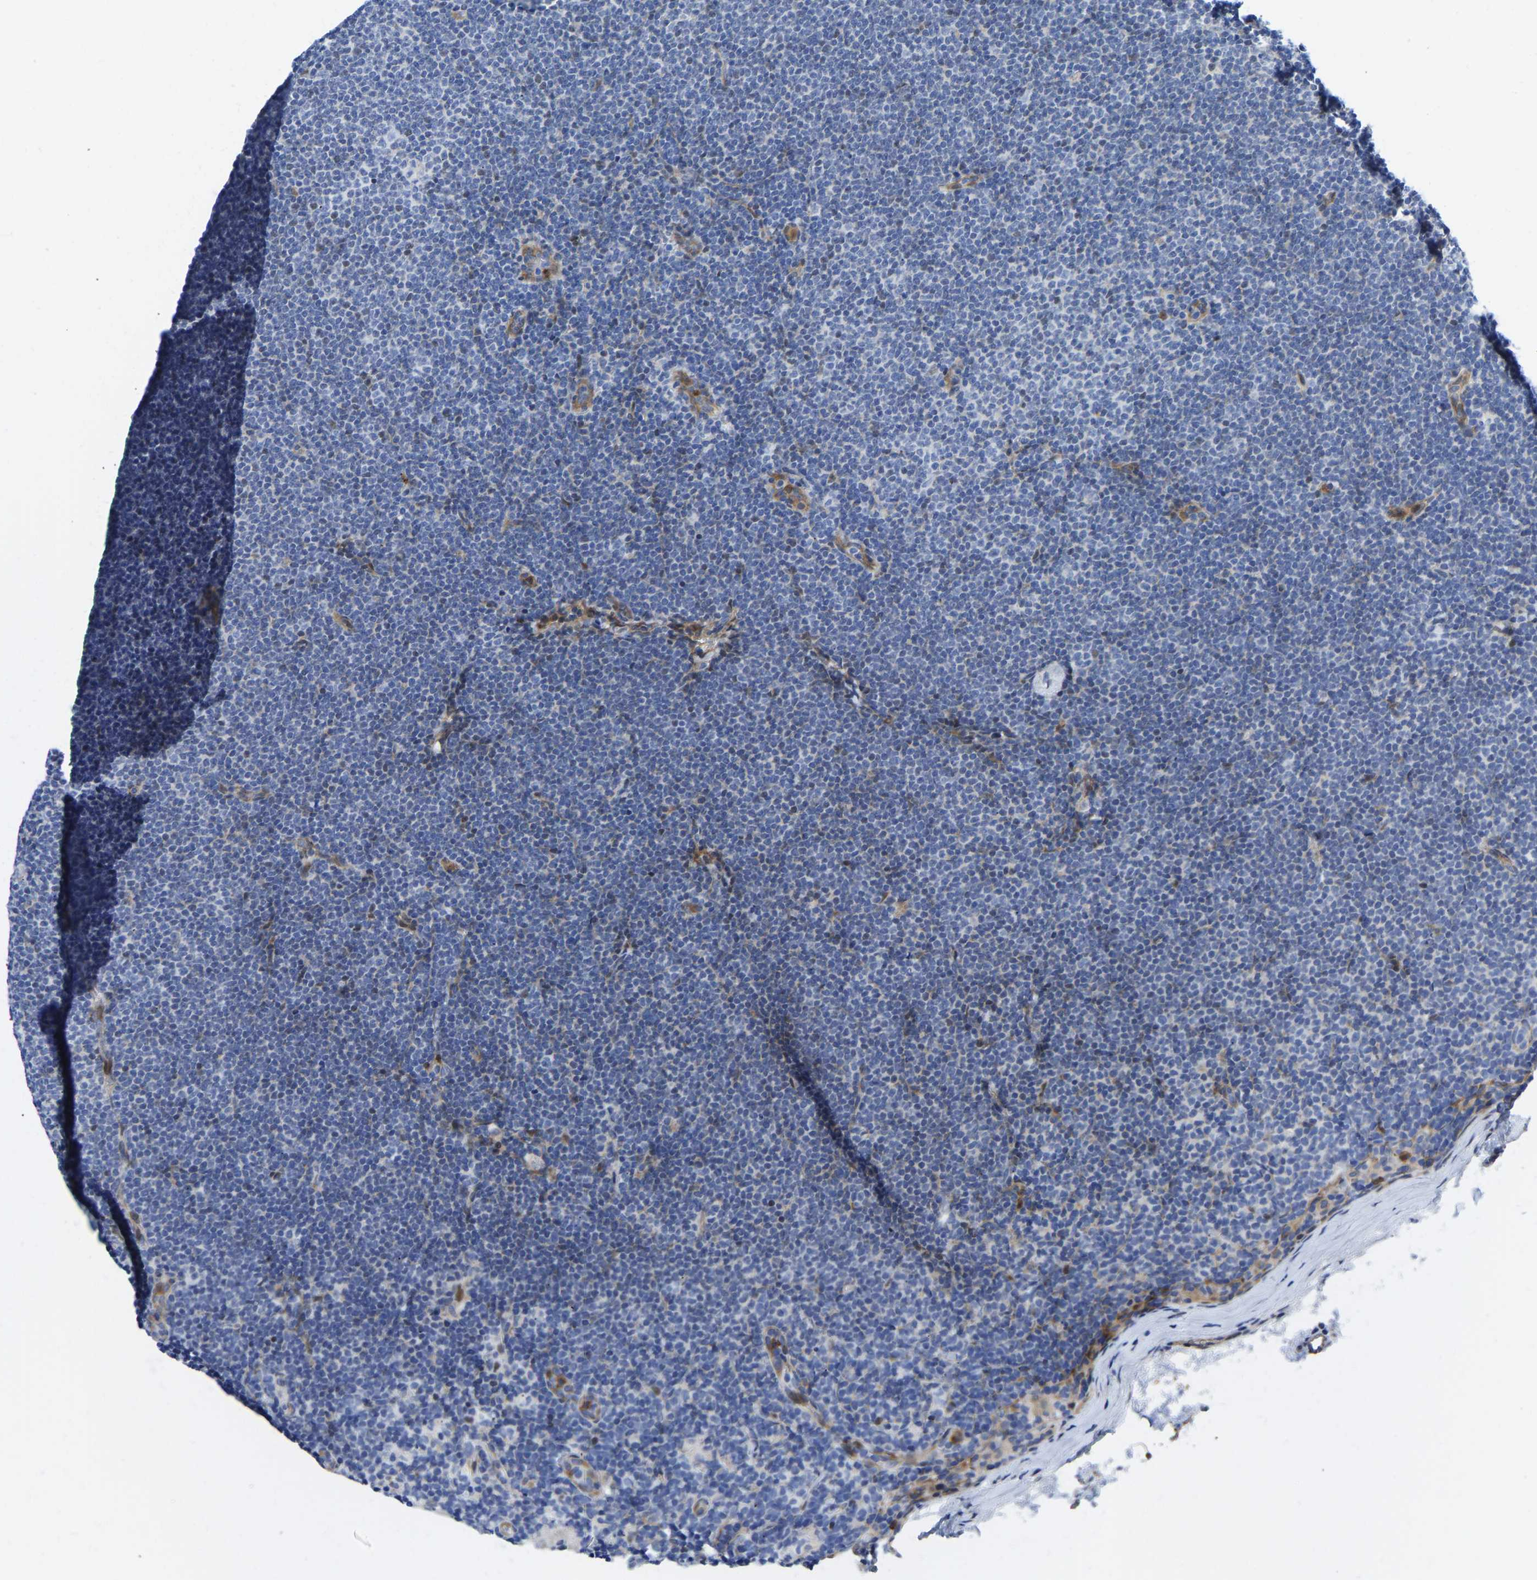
{"staining": {"intensity": "weak", "quantity": "<25%", "location": "nuclear"}, "tissue": "lymphoma", "cell_type": "Tumor cells", "image_type": "cancer", "snomed": [{"axis": "morphology", "description": "Malignant lymphoma, non-Hodgkin's type, Low grade"}, {"axis": "topography", "description": "Lymph node"}], "caption": "Tumor cells are negative for protein expression in human lymphoma.", "gene": "HDAC5", "patient": {"sex": "female", "age": 53}}